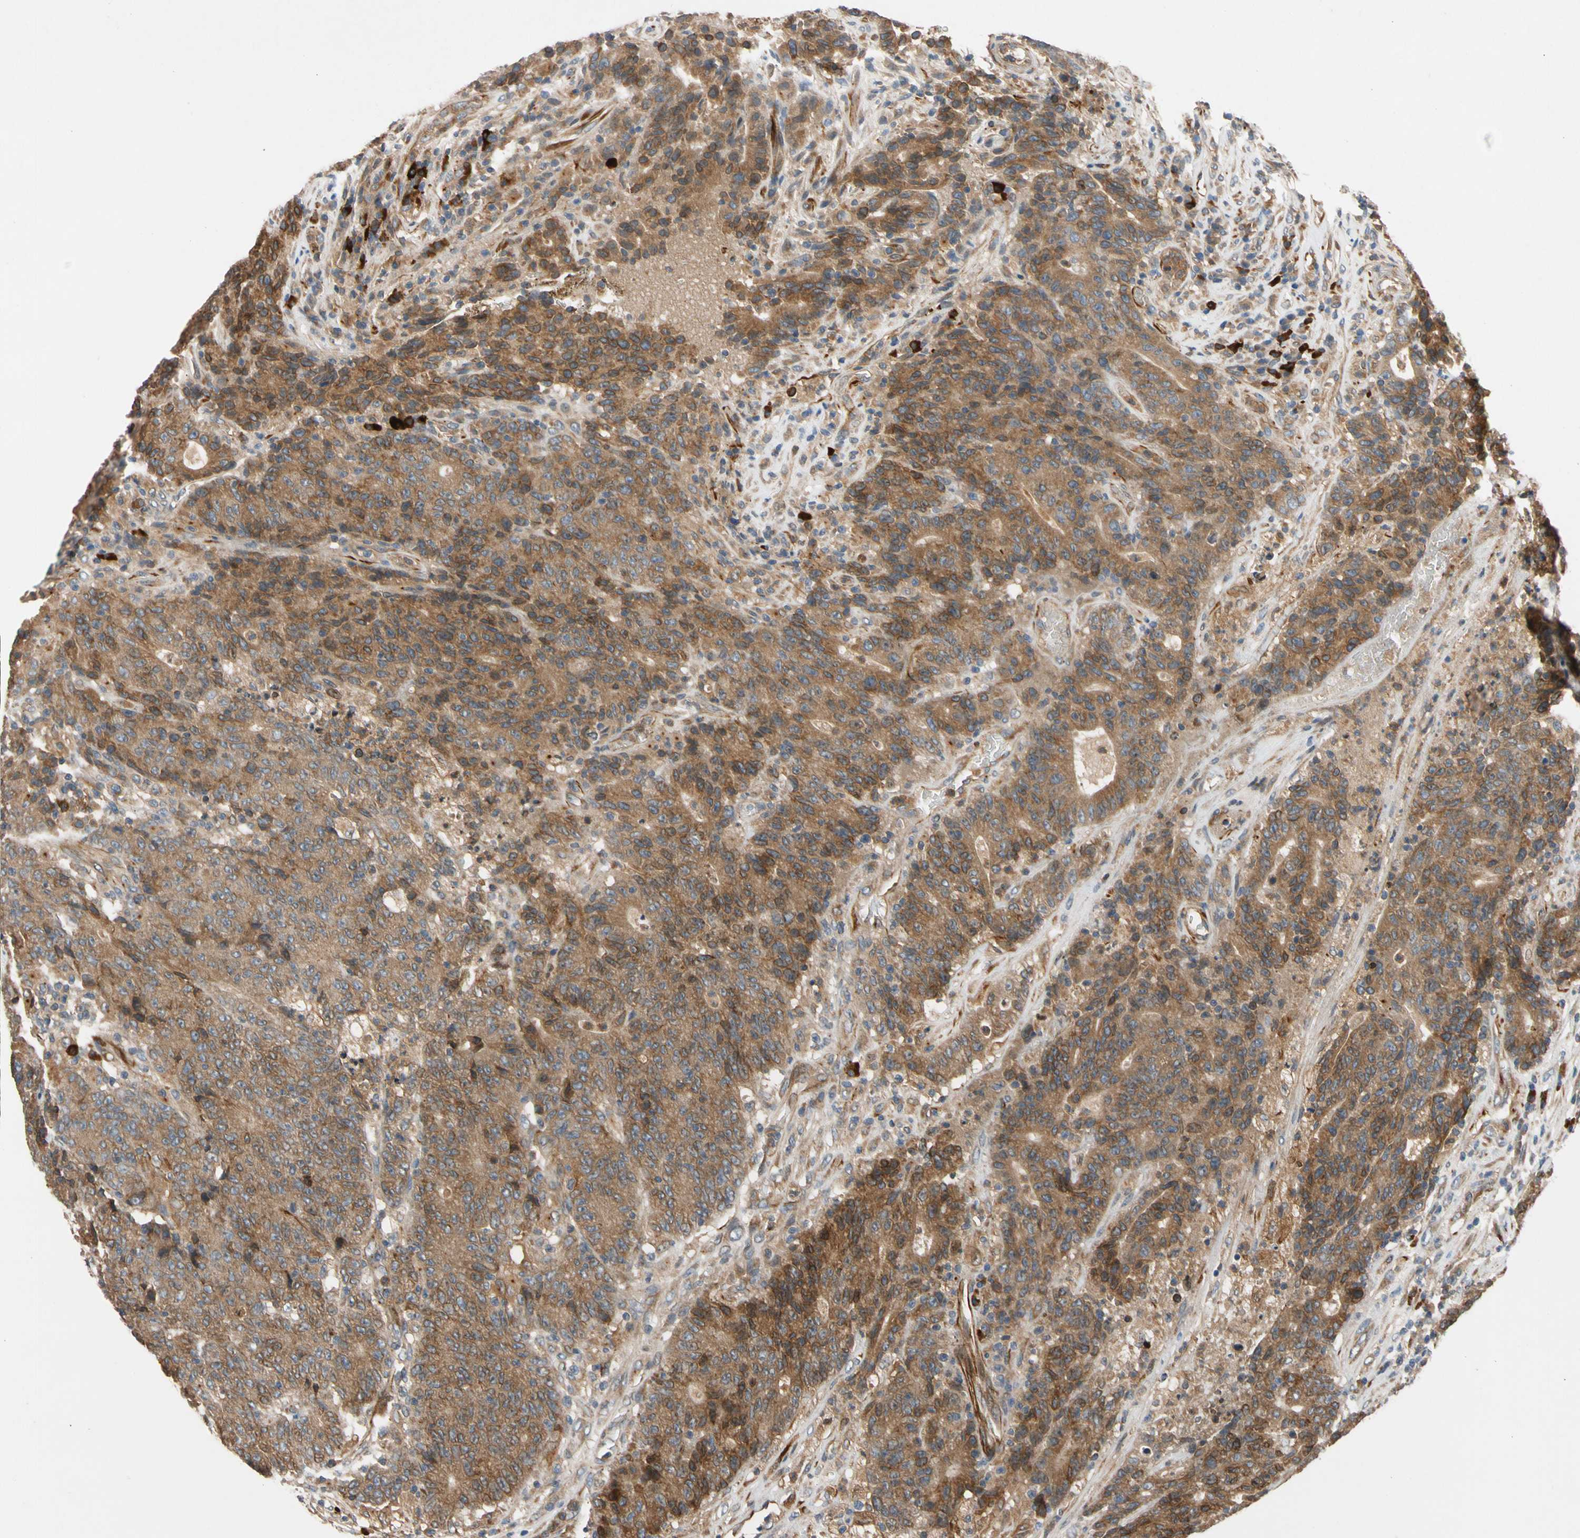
{"staining": {"intensity": "moderate", "quantity": ">75%", "location": "cytoplasmic/membranous"}, "tissue": "colorectal cancer", "cell_type": "Tumor cells", "image_type": "cancer", "snomed": [{"axis": "morphology", "description": "Normal tissue, NOS"}, {"axis": "morphology", "description": "Adenocarcinoma, NOS"}, {"axis": "topography", "description": "Colon"}], "caption": "High-power microscopy captured an IHC image of colorectal cancer, revealing moderate cytoplasmic/membranous expression in approximately >75% of tumor cells.", "gene": "FGD6", "patient": {"sex": "female", "age": 75}}